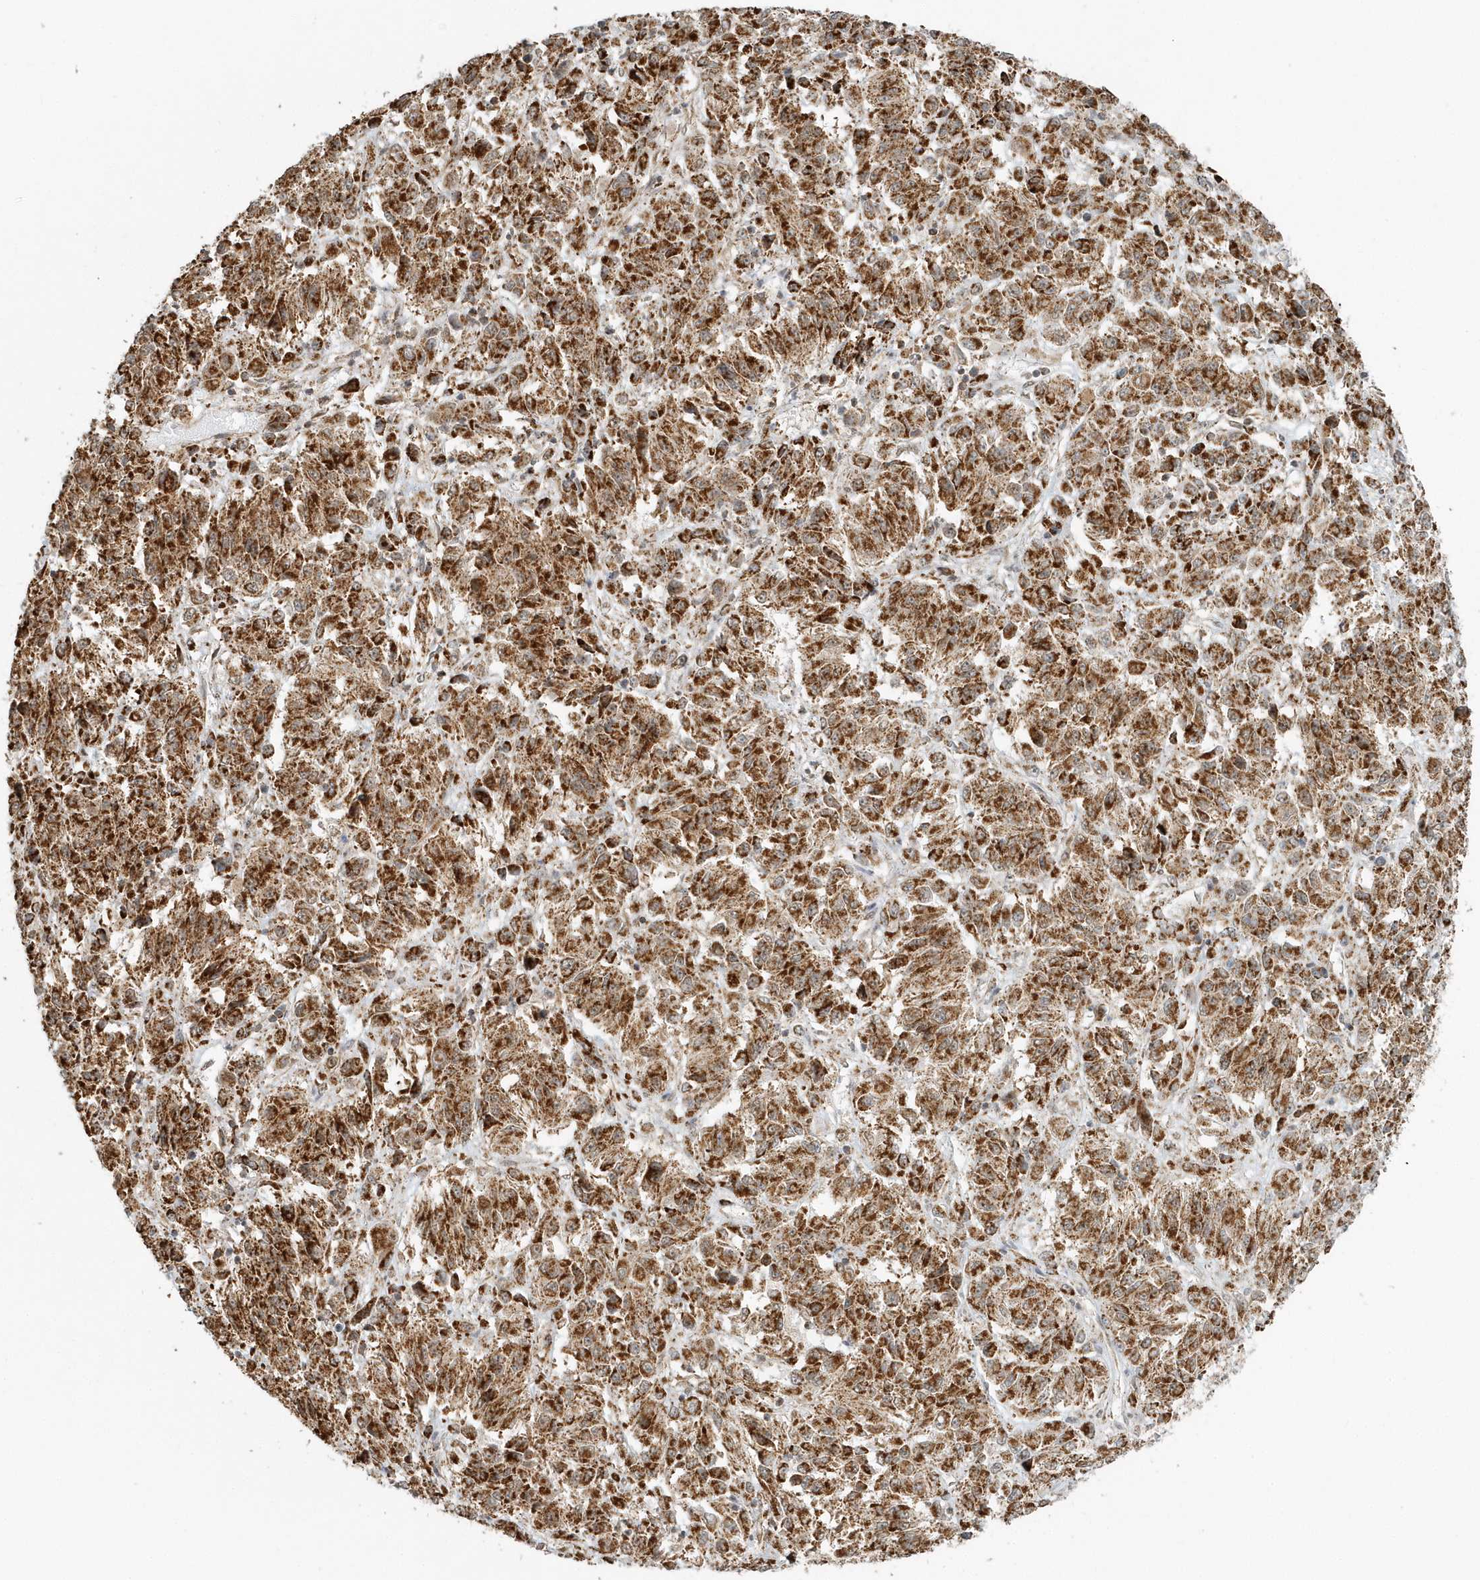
{"staining": {"intensity": "strong", "quantity": ">75%", "location": "cytoplasmic/membranous"}, "tissue": "melanoma", "cell_type": "Tumor cells", "image_type": "cancer", "snomed": [{"axis": "morphology", "description": "Malignant melanoma, Metastatic site"}, {"axis": "topography", "description": "Lung"}], "caption": "Protein expression analysis of melanoma displays strong cytoplasmic/membranous expression in about >75% of tumor cells.", "gene": "PSMD6", "patient": {"sex": "male", "age": 64}}